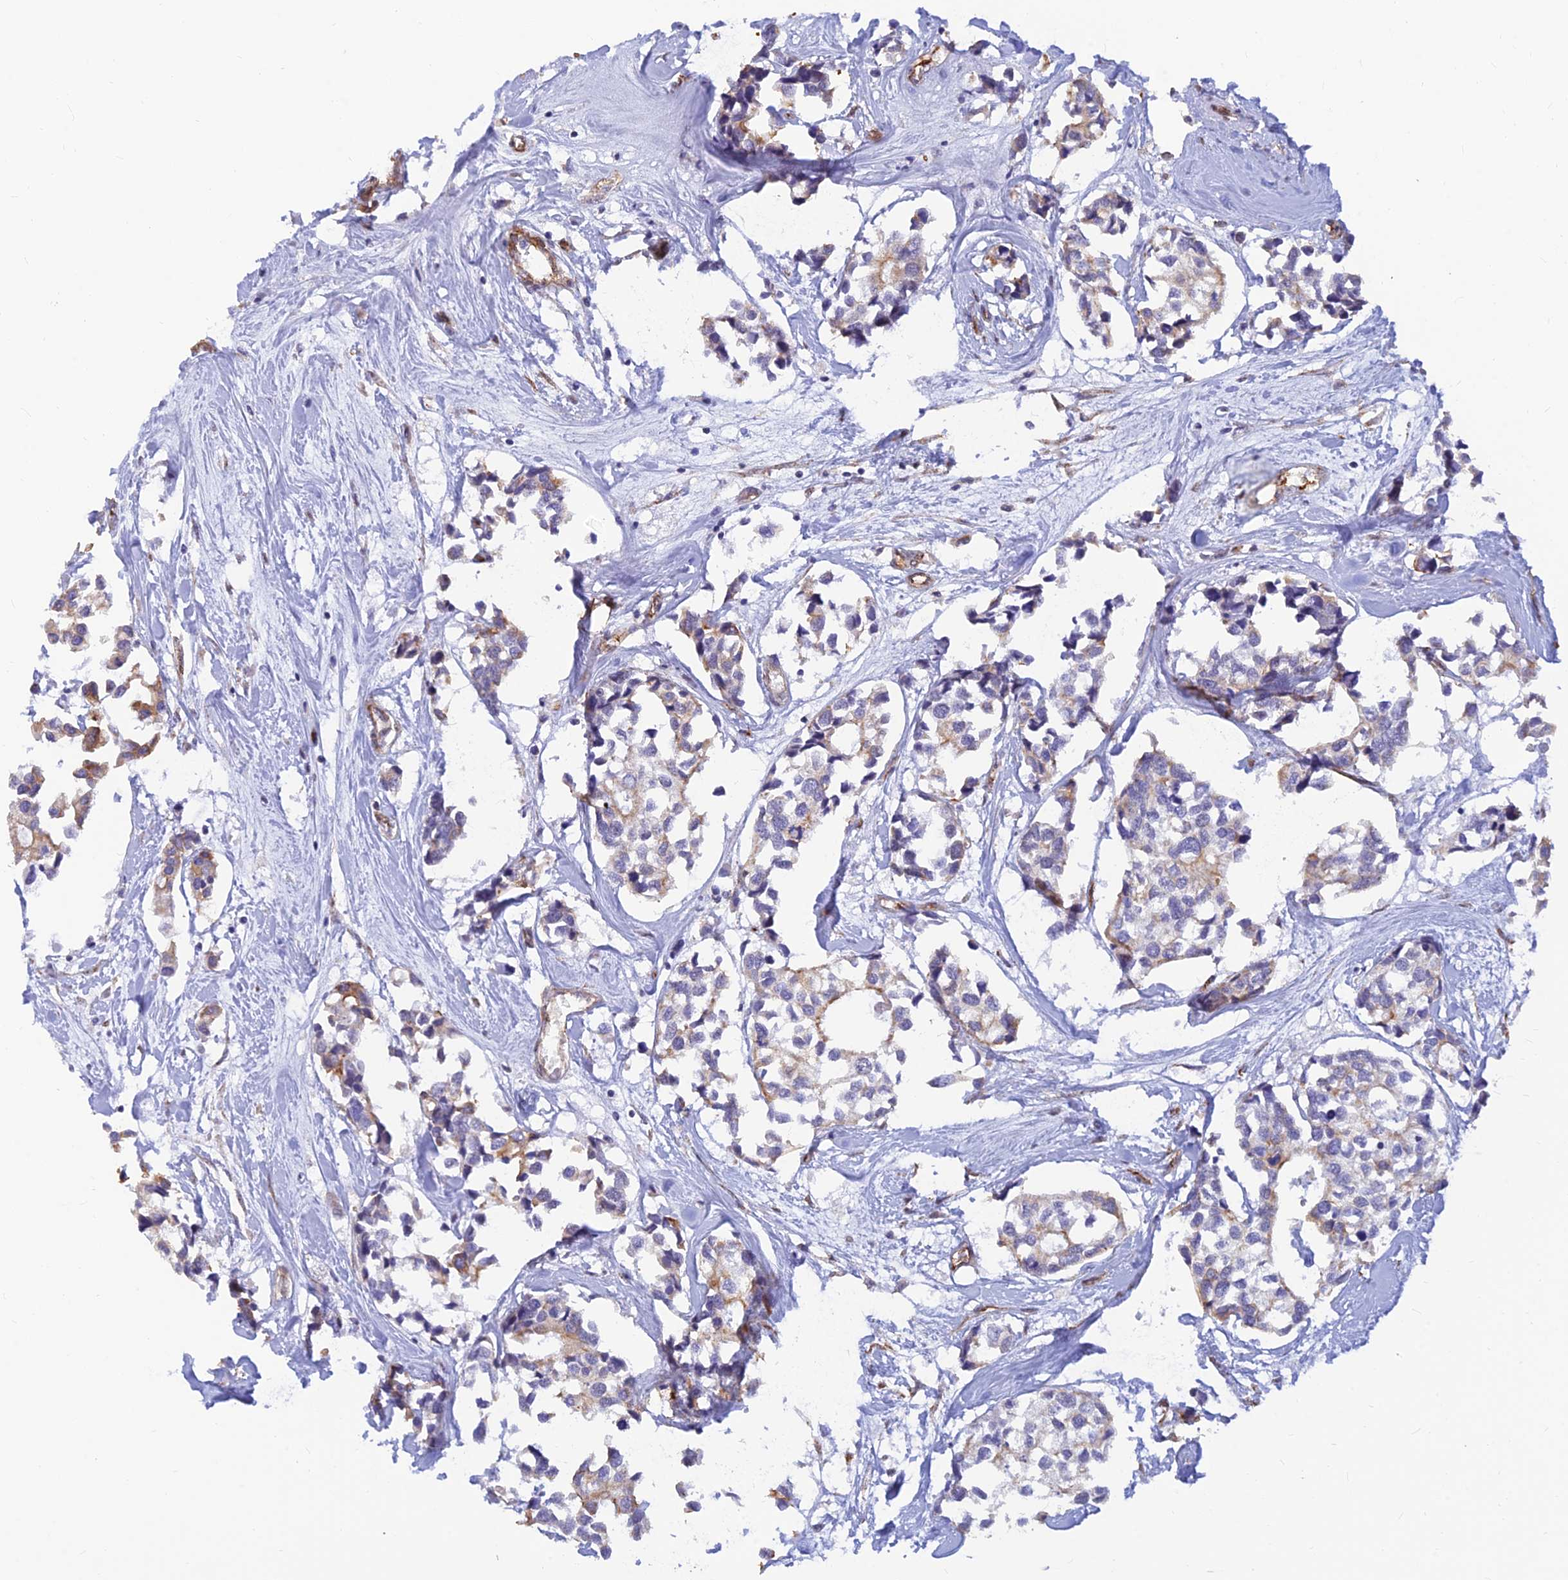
{"staining": {"intensity": "weak", "quantity": "<25%", "location": "cytoplasmic/membranous"}, "tissue": "breast cancer", "cell_type": "Tumor cells", "image_type": "cancer", "snomed": [{"axis": "morphology", "description": "Duct carcinoma"}, {"axis": "topography", "description": "Breast"}], "caption": "IHC image of neoplastic tissue: human breast invasive ductal carcinoma stained with DAB shows no significant protein expression in tumor cells.", "gene": "ALDH1L2", "patient": {"sex": "female", "age": 83}}